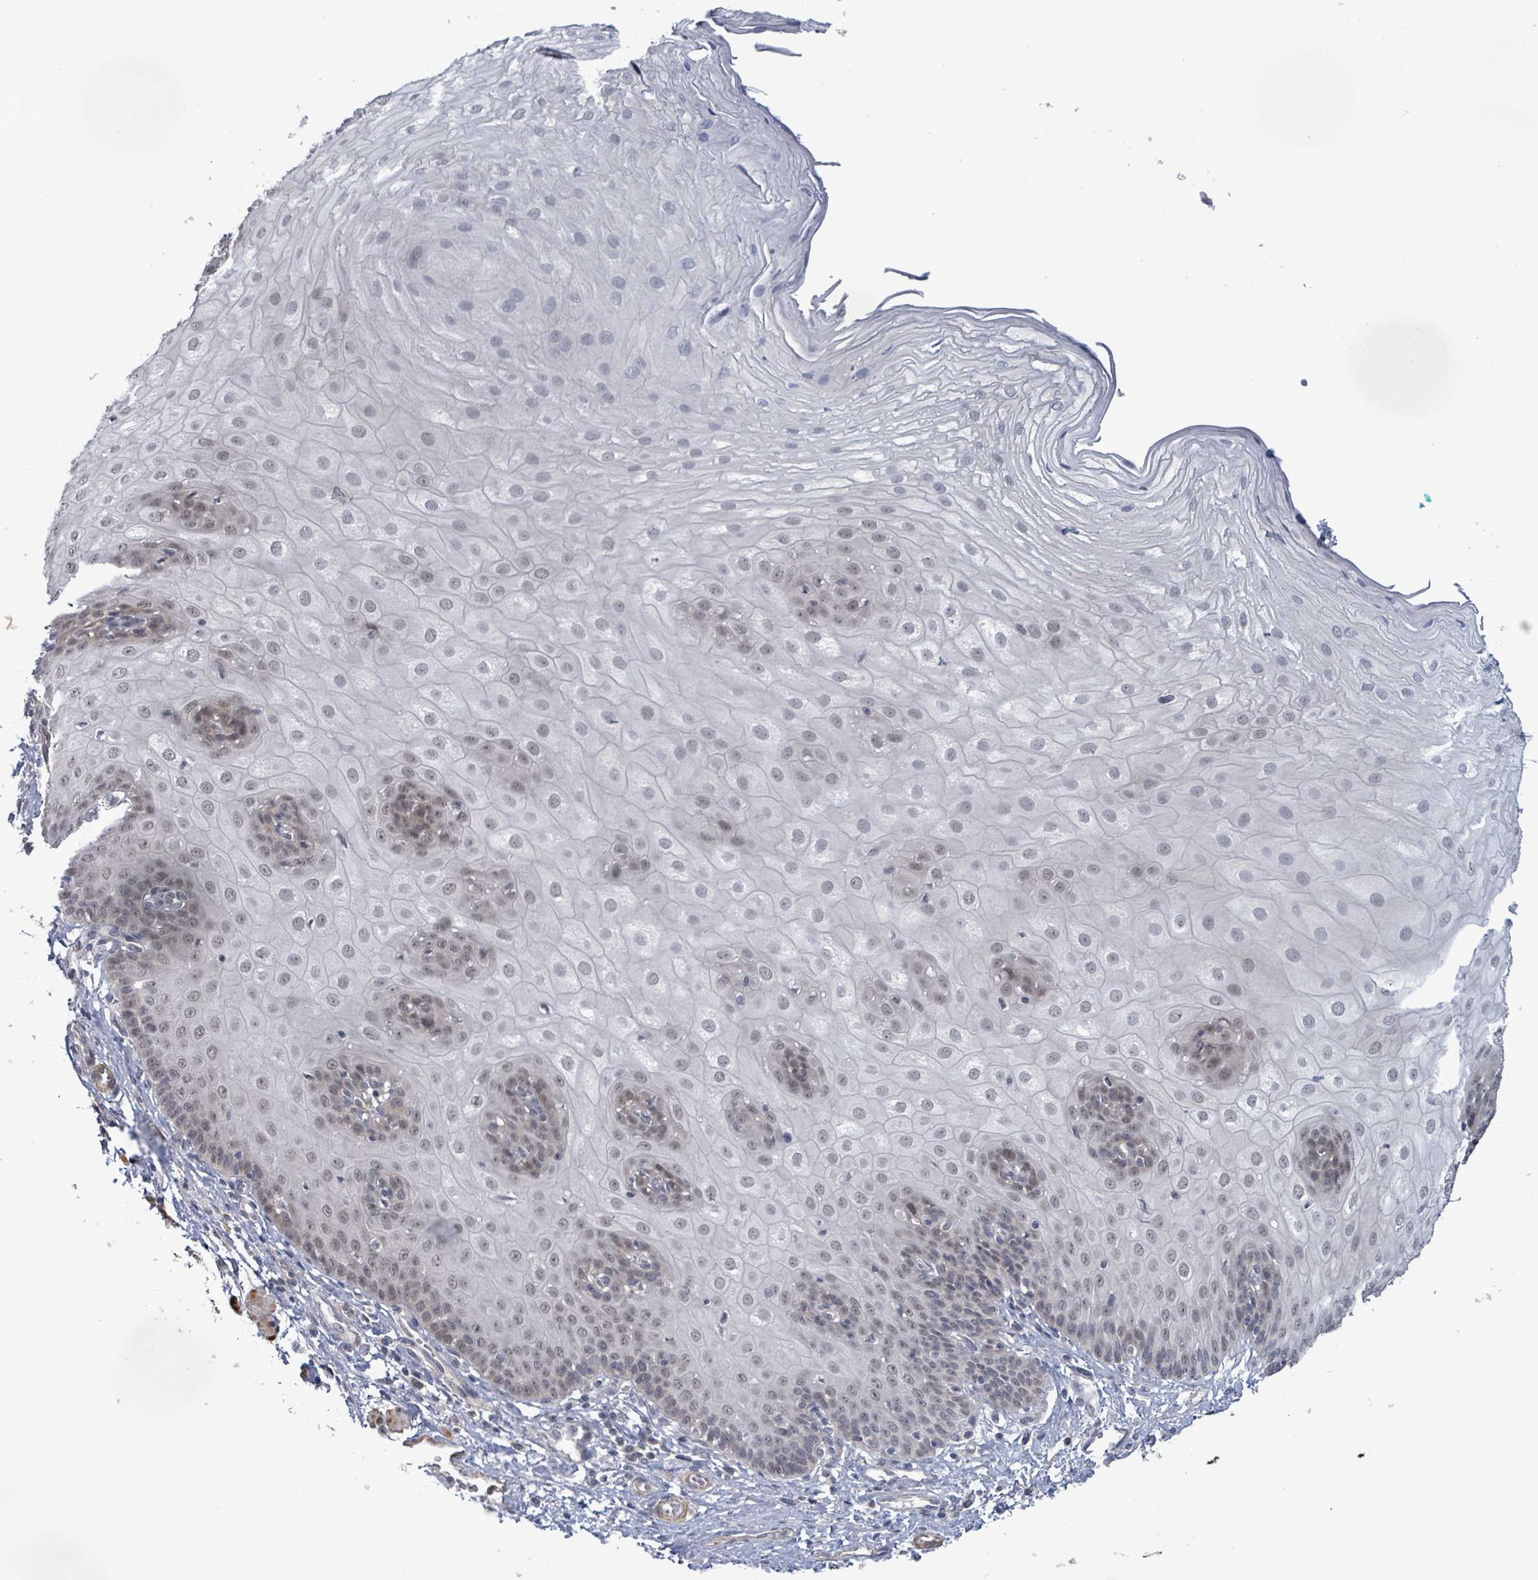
{"staining": {"intensity": "weak", "quantity": "<25%", "location": "nuclear"}, "tissue": "esophagus", "cell_type": "Squamous epithelial cells", "image_type": "normal", "snomed": [{"axis": "morphology", "description": "Normal tissue, NOS"}, {"axis": "topography", "description": "Esophagus"}], "caption": "DAB immunohistochemical staining of benign human esophagus displays no significant positivity in squamous epithelial cells. (Immunohistochemistry (ihc), brightfield microscopy, high magnification).", "gene": "AMMECR1", "patient": {"sex": "male", "age": 69}}